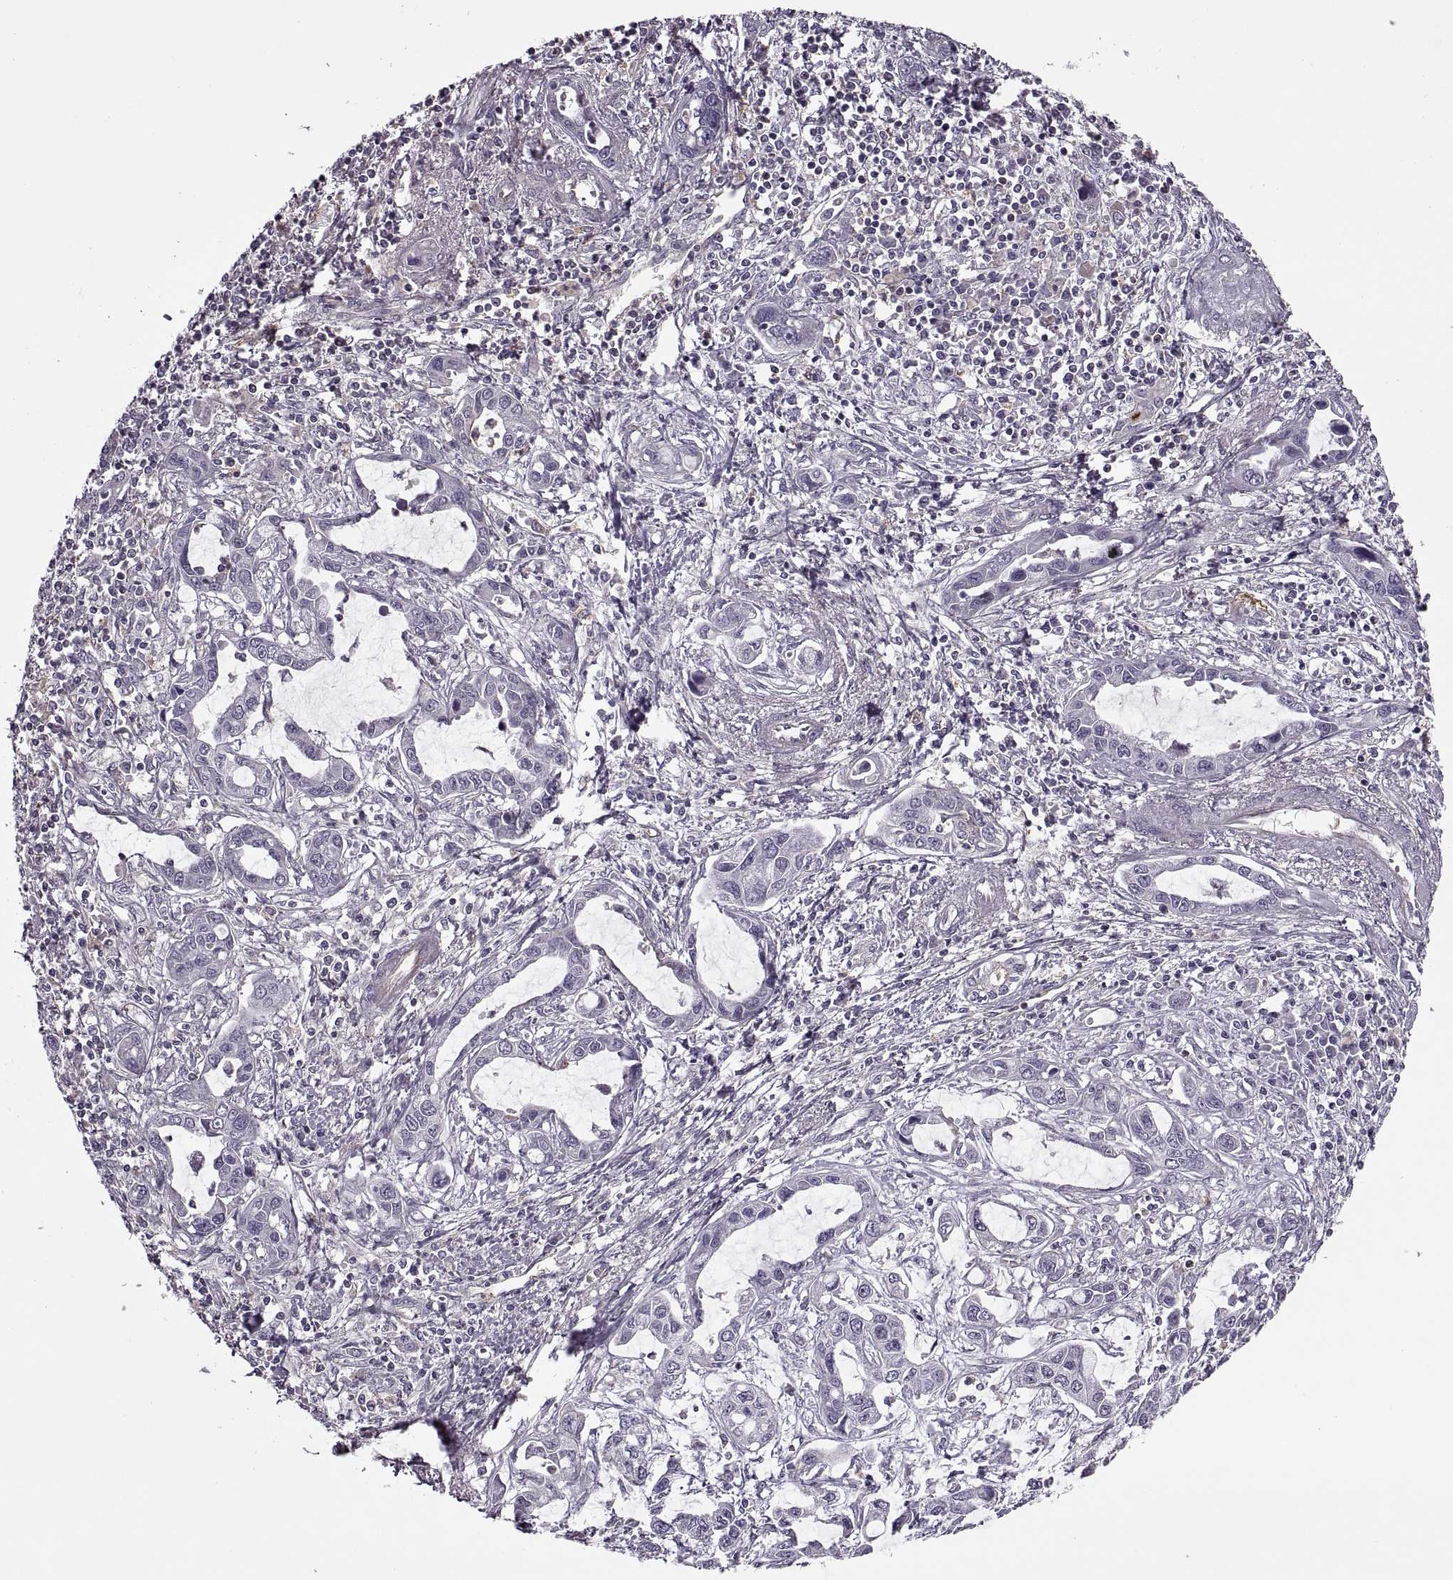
{"staining": {"intensity": "negative", "quantity": "none", "location": "none"}, "tissue": "liver cancer", "cell_type": "Tumor cells", "image_type": "cancer", "snomed": [{"axis": "morphology", "description": "Cholangiocarcinoma"}, {"axis": "topography", "description": "Liver"}], "caption": "This is an IHC histopathology image of human liver cholangiocarcinoma. There is no expression in tumor cells.", "gene": "SLC2A3", "patient": {"sex": "male", "age": 58}}